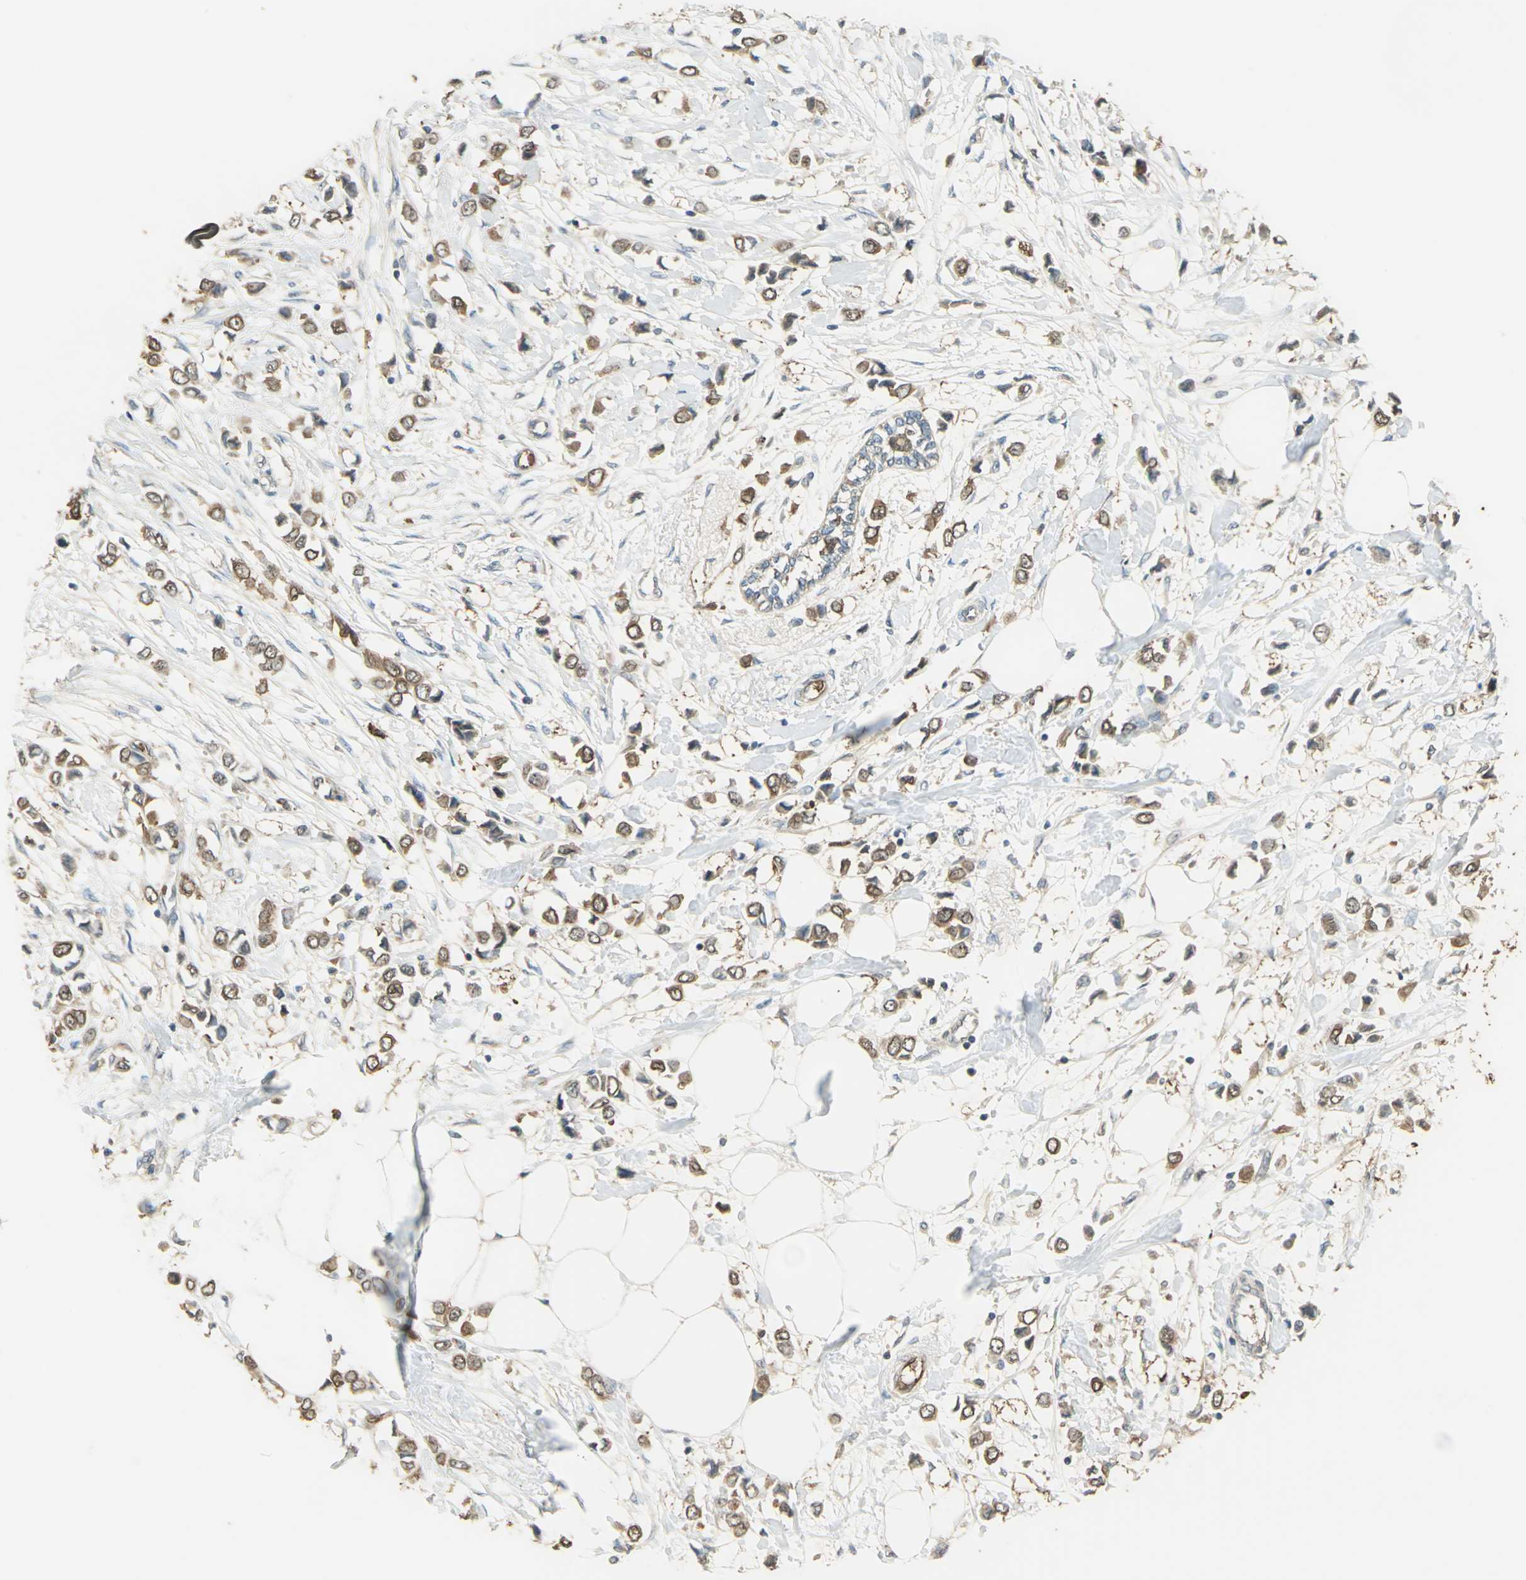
{"staining": {"intensity": "strong", "quantity": ">75%", "location": "cytoplasmic/membranous"}, "tissue": "breast cancer", "cell_type": "Tumor cells", "image_type": "cancer", "snomed": [{"axis": "morphology", "description": "Lobular carcinoma"}, {"axis": "topography", "description": "Breast"}], "caption": "Breast lobular carcinoma stained with DAB (3,3'-diaminobenzidine) immunohistochemistry displays high levels of strong cytoplasmic/membranous positivity in about >75% of tumor cells. The staining was performed using DAB (3,3'-diaminobenzidine), with brown indicating positive protein expression. Nuclei are stained blue with hematoxylin.", "gene": "DDAH1", "patient": {"sex": "female", "age": 51}}